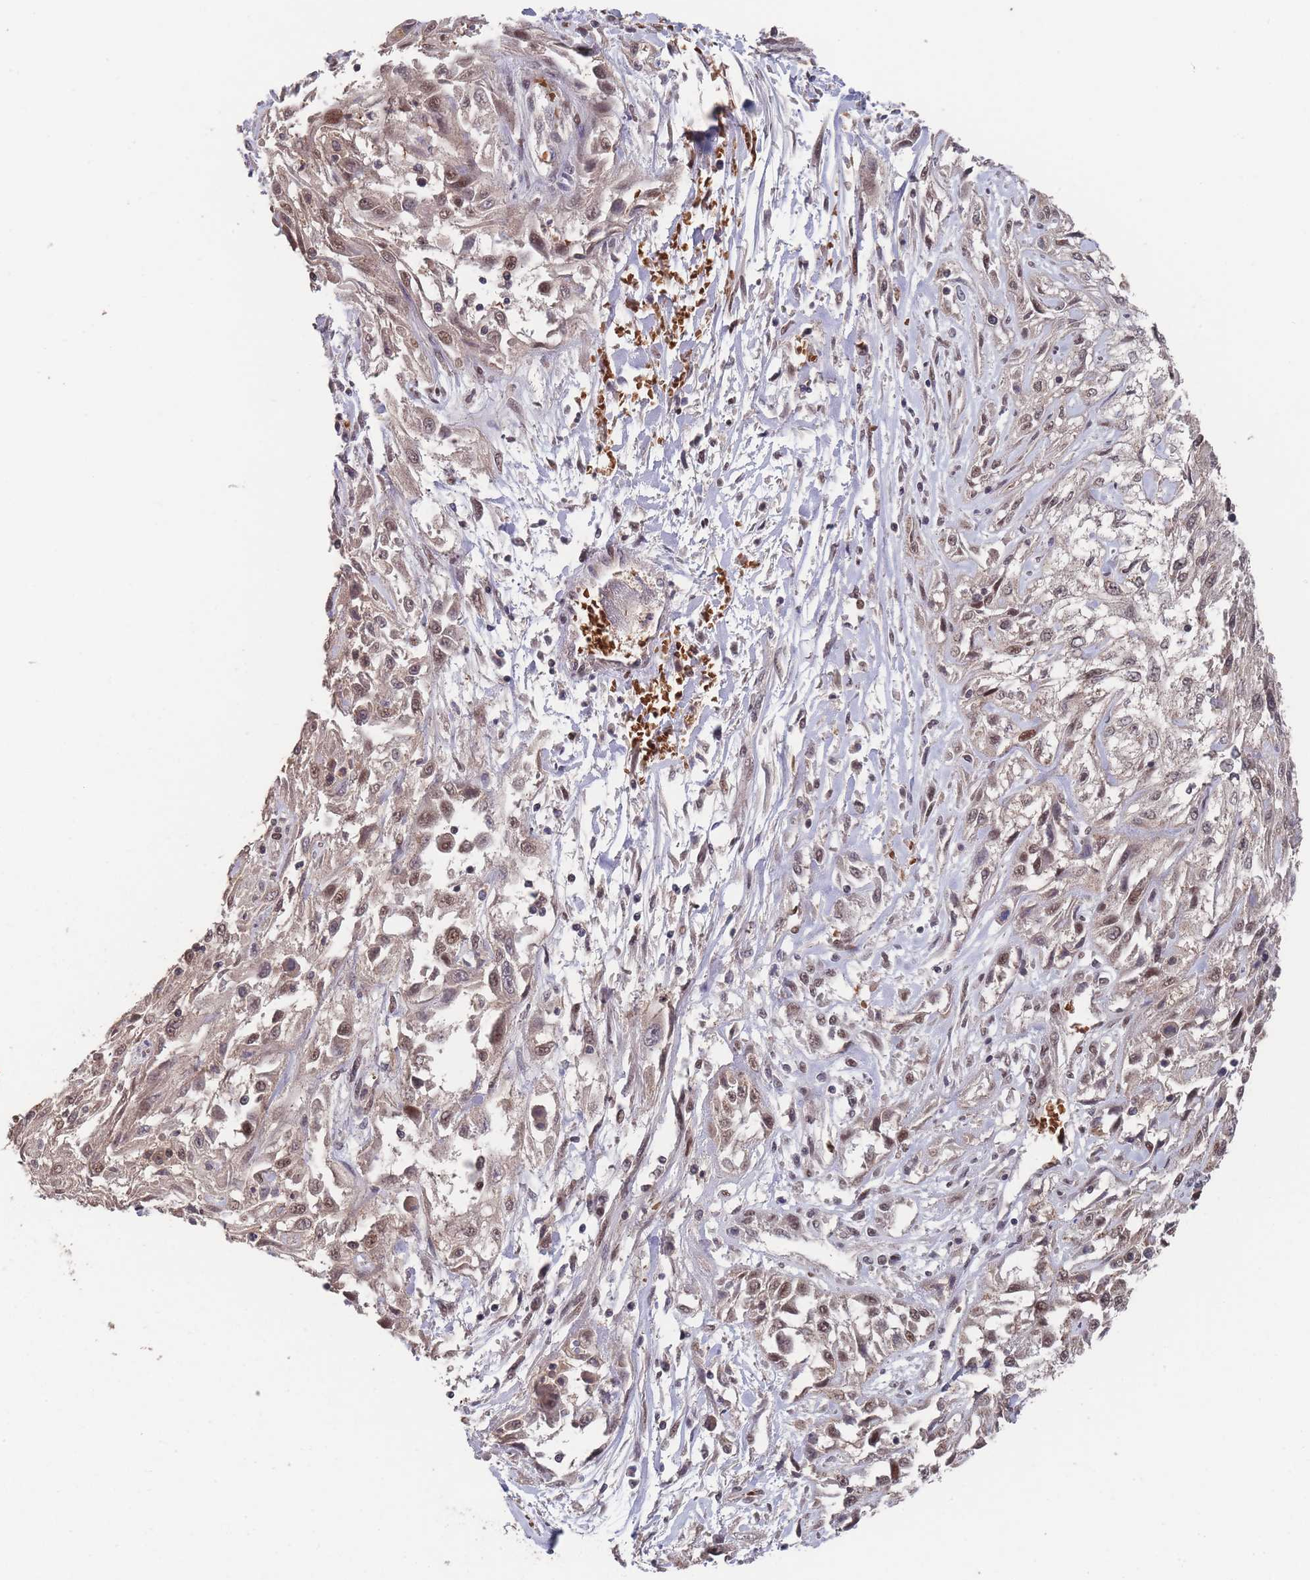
{"staining": {"intensity": "weak", "quantity": ">75%", "location": "nuclear"}, "tissue": "skin cancer", "cell_type": "Tumor cells", "image_type": "cancer", "snomed": [{"axis": "morphology", "description": "Squamous cell carcinoma, NOS"}, {"axis": "morphology", "description": "Squamous cell carcinoma, metastatic, NOS"}, {"axis": "topography", "description": "Skin"}, {"axis": "topography", "description": "Lymph node"}], "caption": "Immunohistochemical staining of human skin cancer demonstrates weak nuclear protein expression in about >75% of tumor cells.", "gene": "SF3B1", "patient": {"sex": "male", "age": 75}}